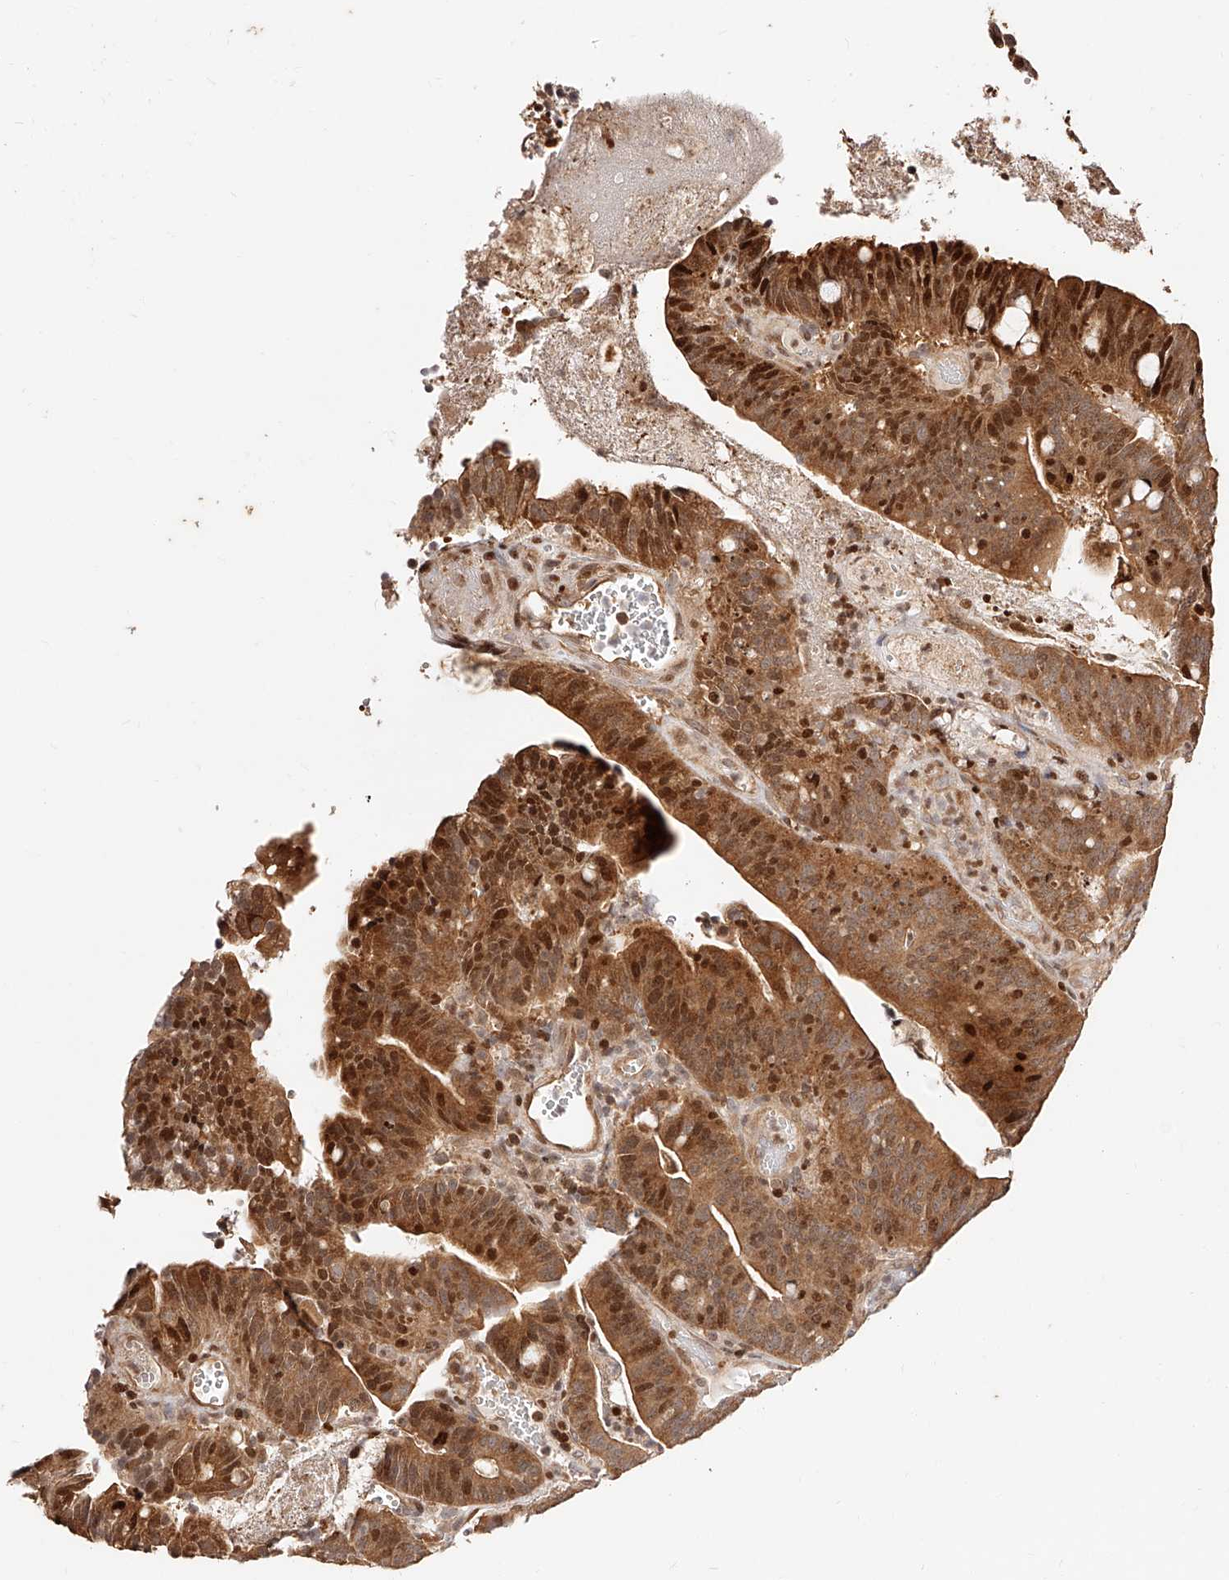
{"staining": {"intensity": "moderate", "quantity": ">75%", "location": "cytoplasmic/membranous,nuclear"}, "tissue": "colorectal cancer", "cell_type": "Tumor cells", "image_type": "cancer", "snomed": [{"axis": "morphology", "description": "Adenocarcinoma, NOS"}, {"axis": "topography", "description": "Colon"}], "caption": "A photomicrograph of colorectal cancer stained for a protein demonstrates moderate cytoplasmic/membranous and nuclear brown staining in tumor cells.", "gene": "PFDN2", "patient": {"sex": "female", "age": 66}}